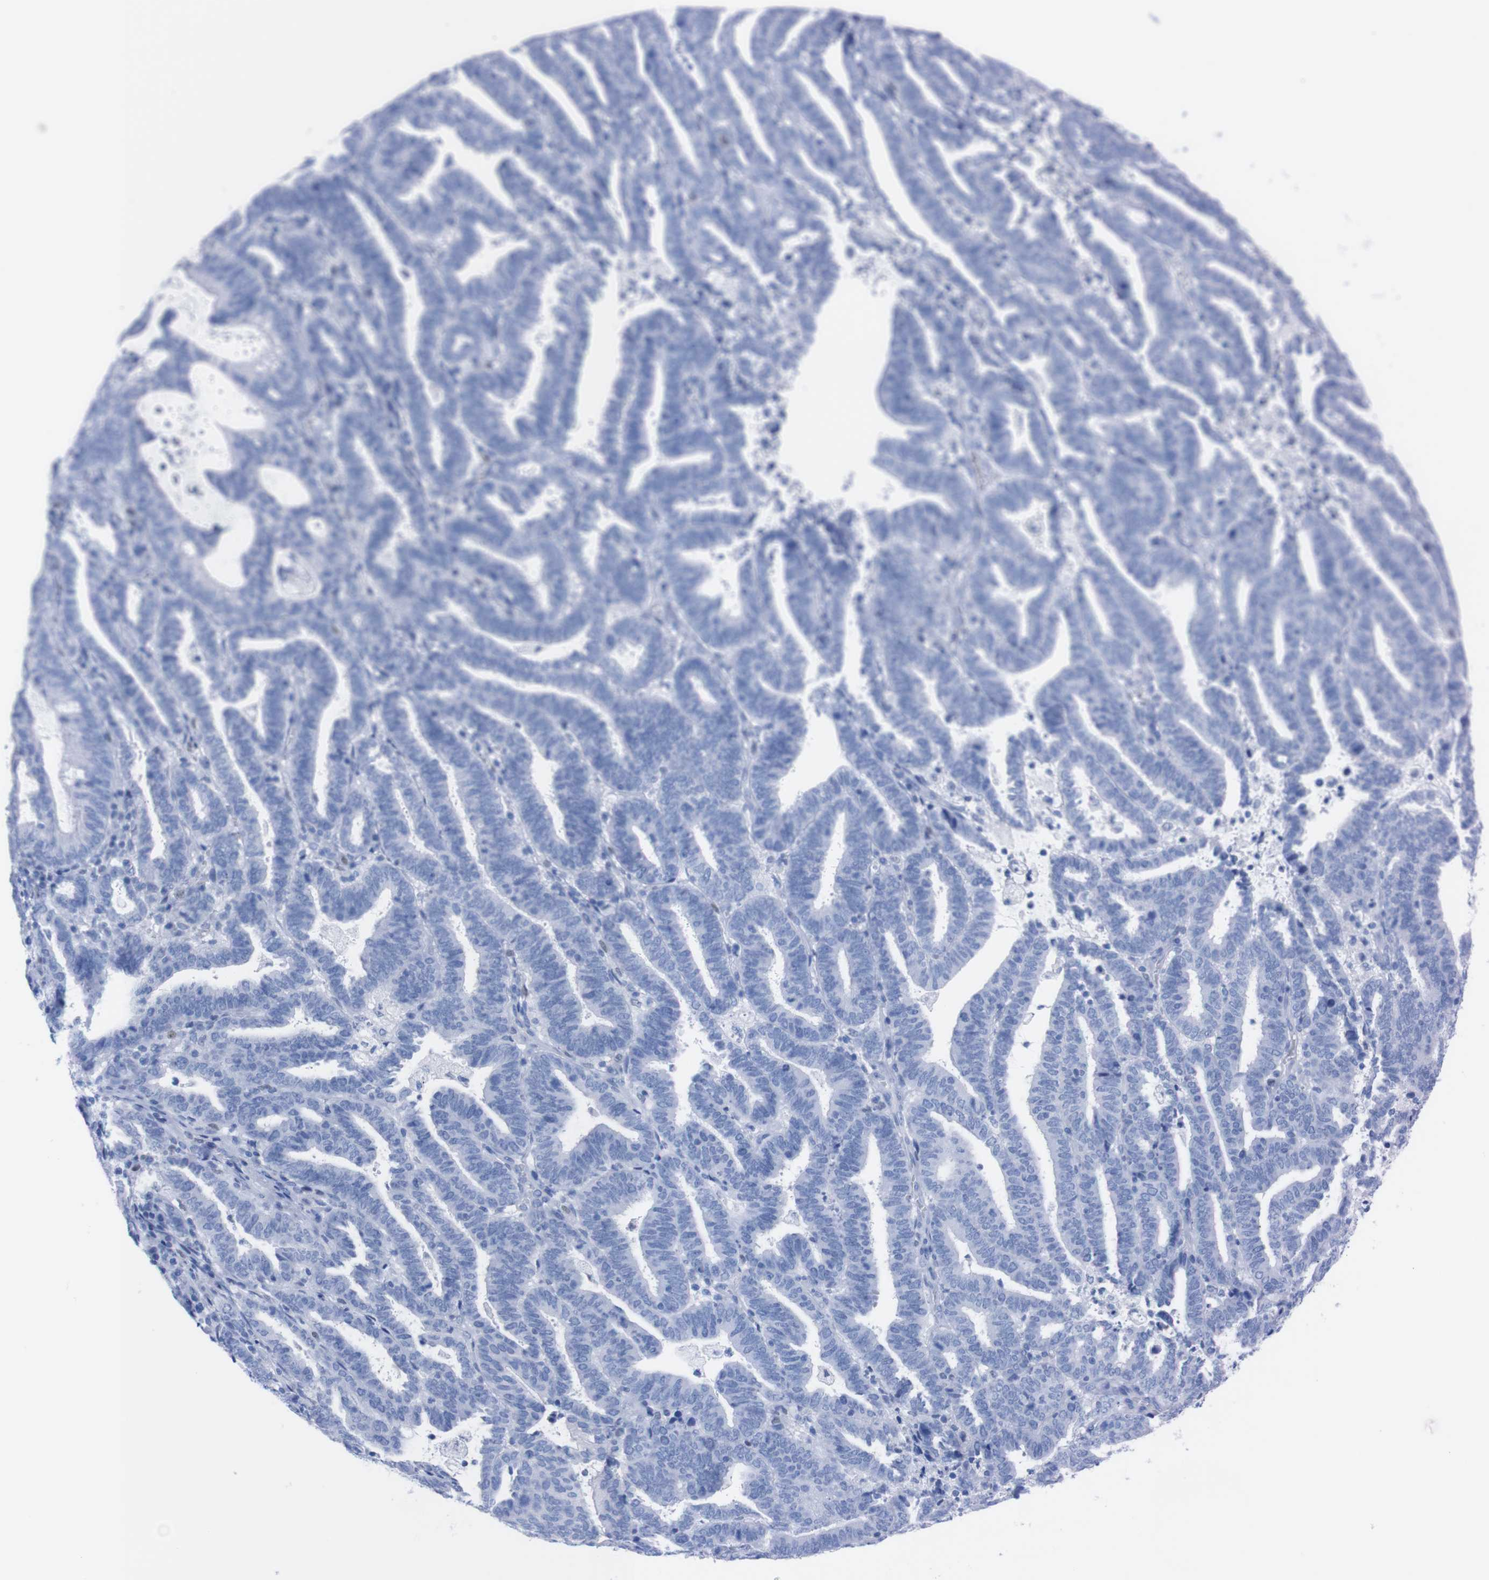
{"staining": {"intensity": "negative", "quantity": "none", "location": "none"}, "tissue": "endometrial cancer", "cell_type": "Tumor cells", "image_type": "cancer", "snomed": [{"axis": "morphology", "description": "Adenocarcinoma, NOS"}, {"axis": "topography", "description": "Uterus"}], "caption": "DAB (3,3'-diaminobenzidine) immunohistochemical staining of human endometrial cancer (adenocarcinoma) demonstrates no significant expression in tumor cells.", "gene": "P2RY12", "patient": {"sex": "female", "age": 83}}